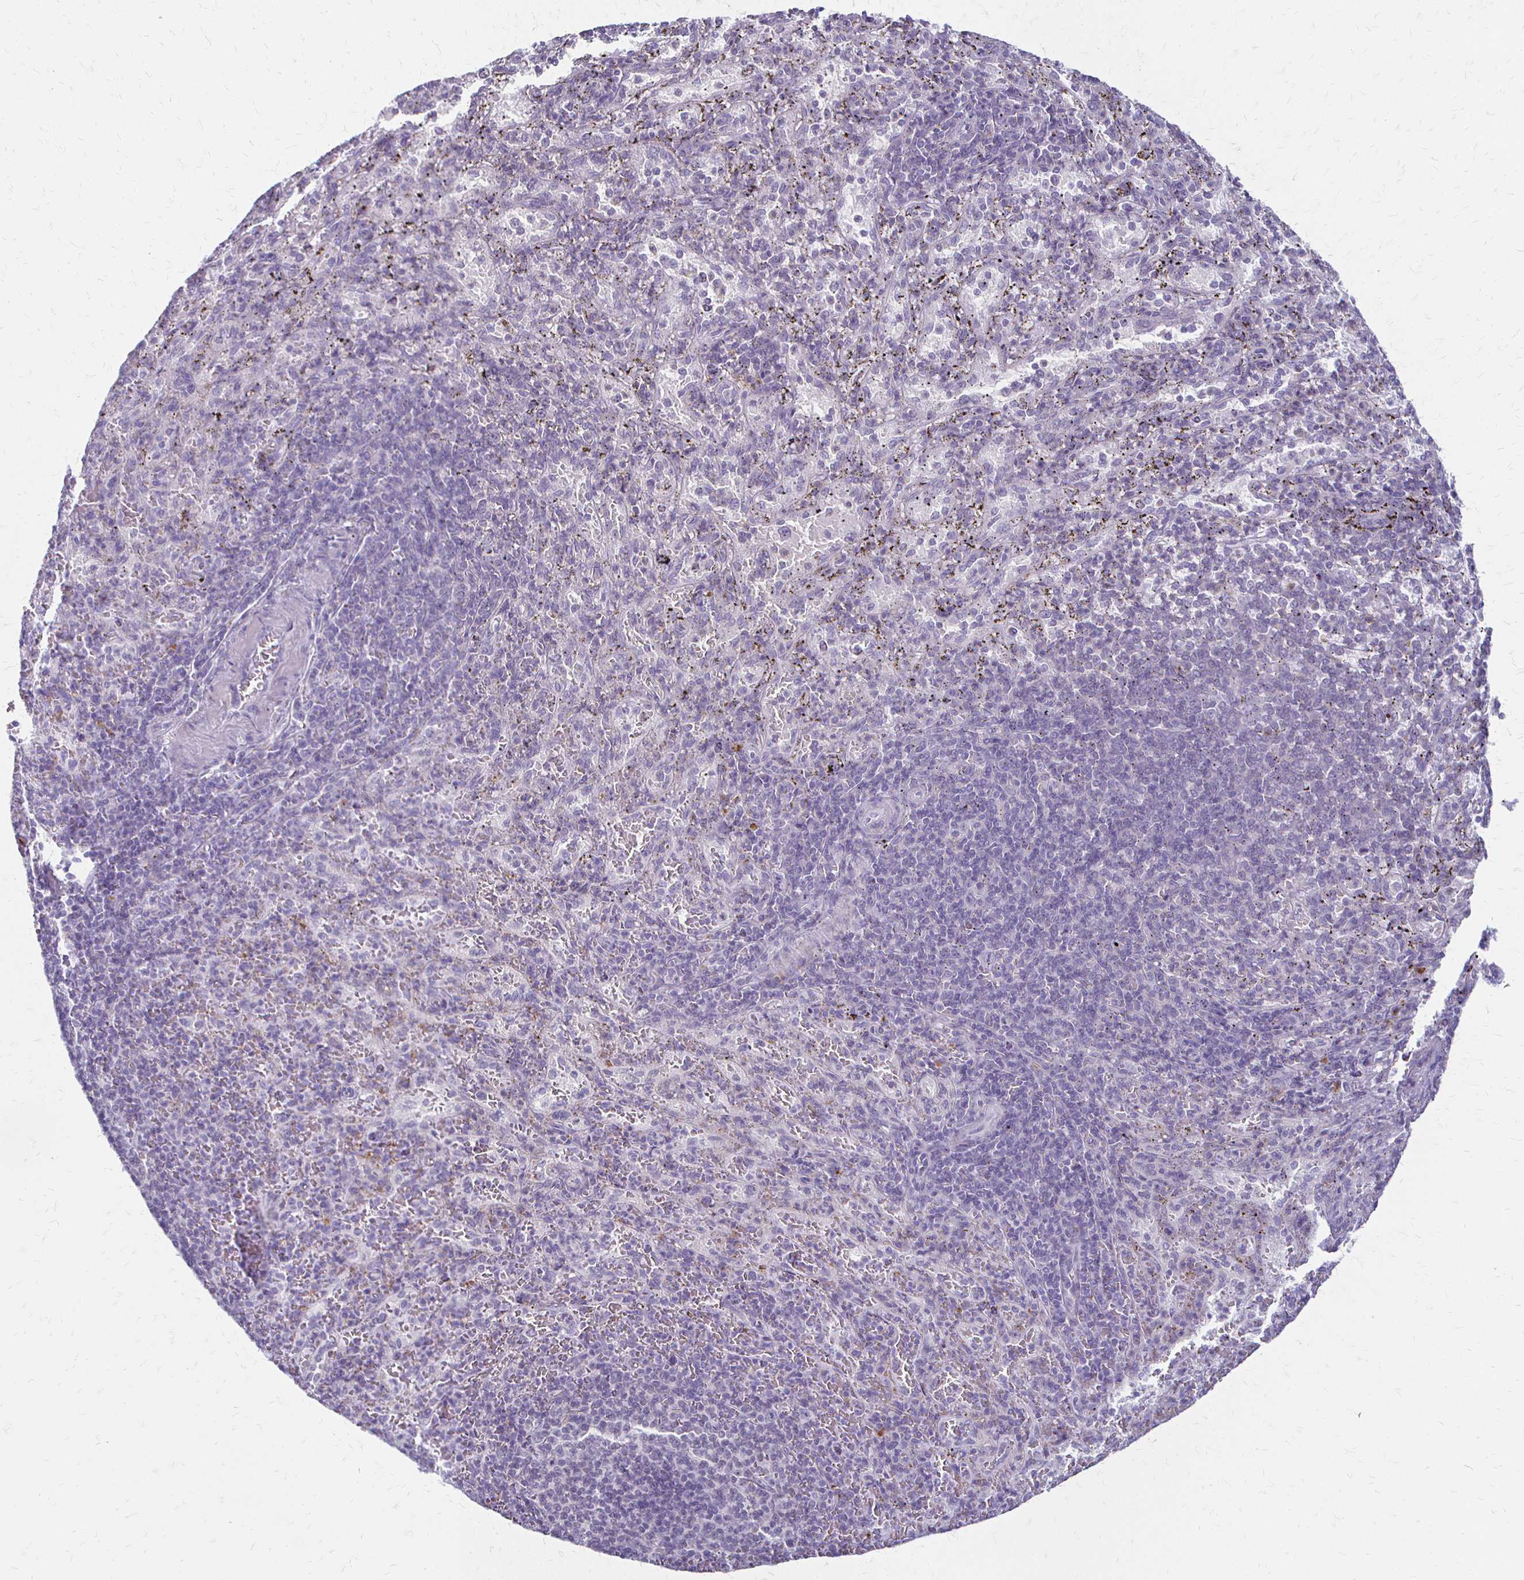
{"staining": {"intensity": "negative", "quantity": "none", "location": "none"}, "tissue": "spleen", "cell_type": "Cells in red pulp", "image_type": "normal", "snomed": [{"axis": "morphology", "description": "Normal tissue, NOS"}, {"axis": "topography", "description": "Spleen"}], "caption": "Spleen stained for a protein using immunohistochemistry (IHC) exhibits no positivity cells in red pulp.", "gene": "ACP5", "patient": {"sex": "male", "age": 57}}